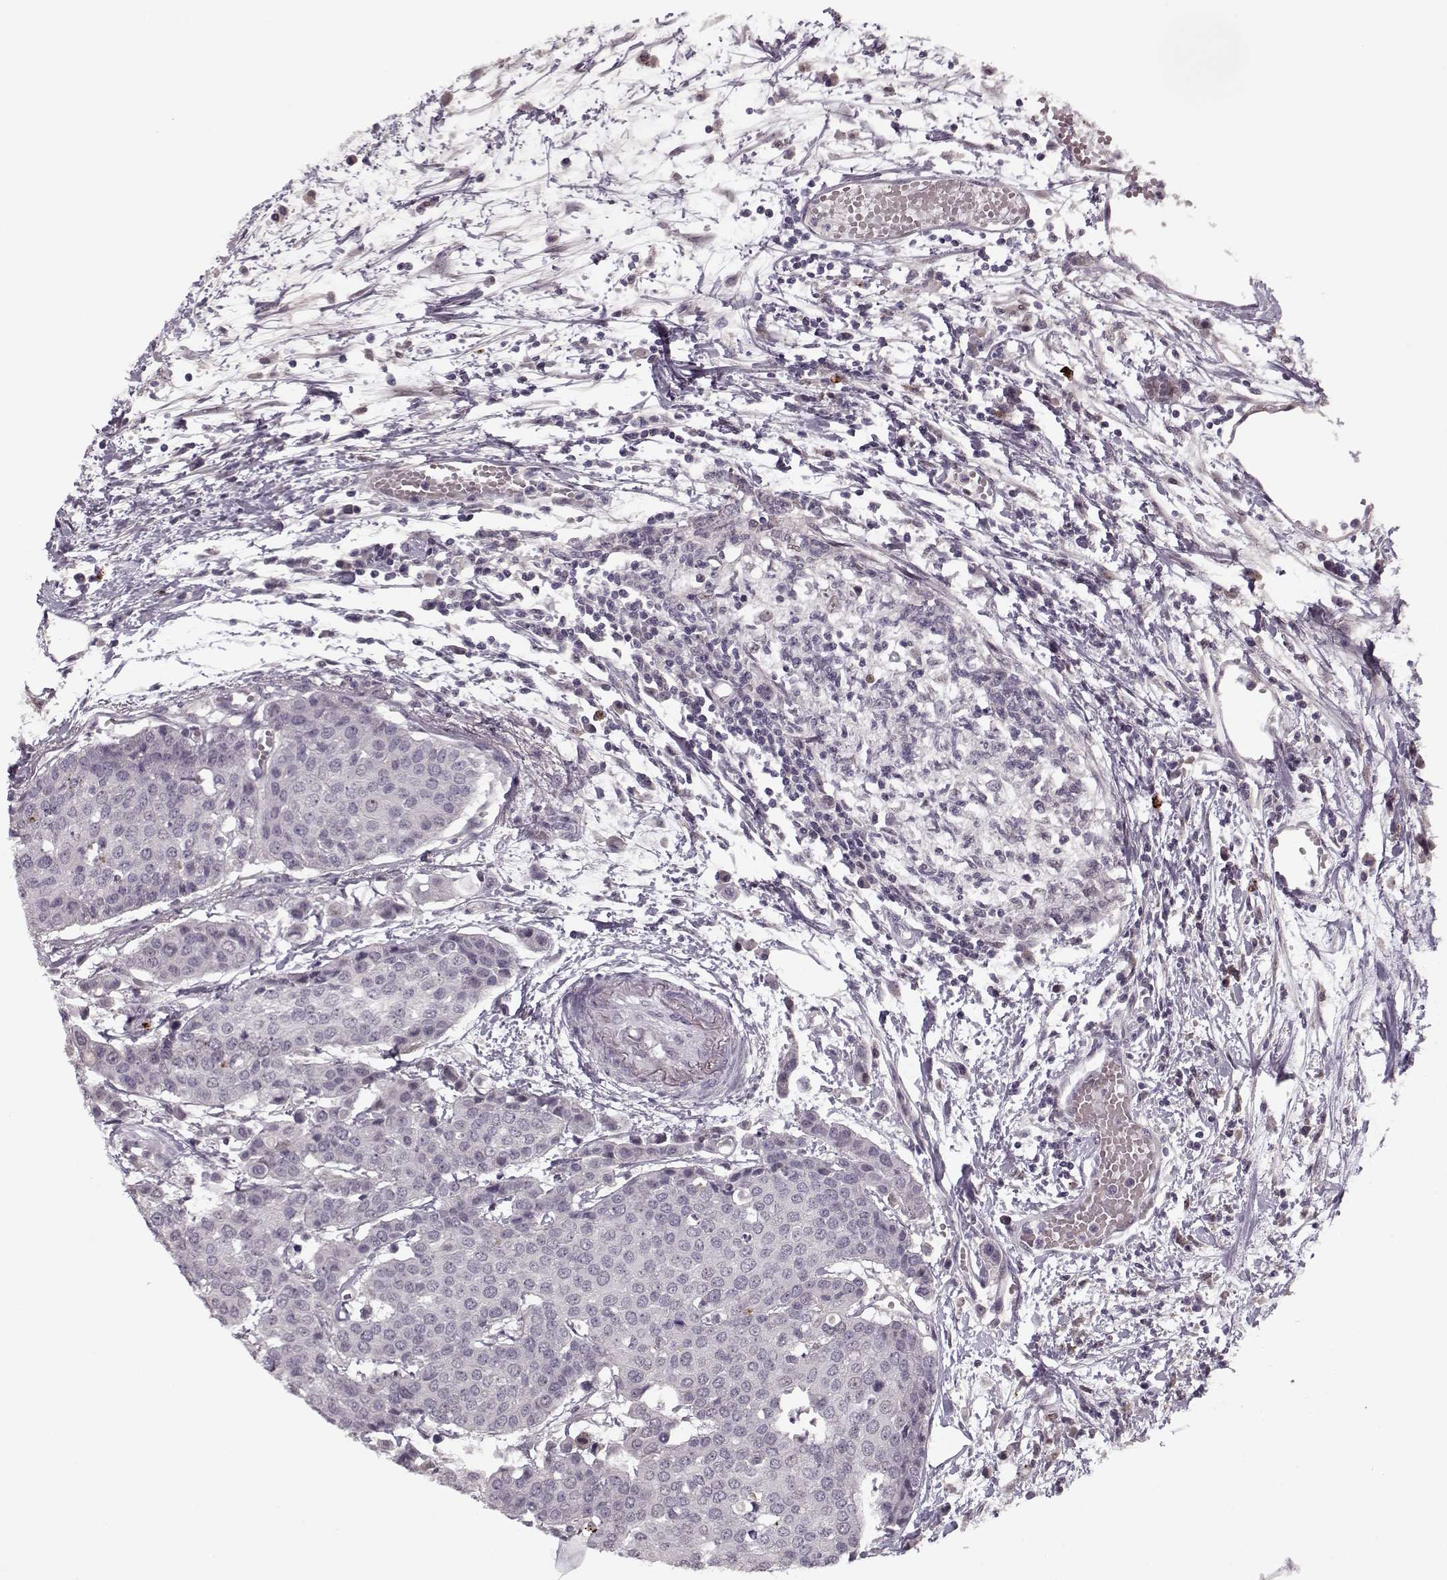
{"staining": {"intensity": "negative", "quantity": "none", "location": "none"}, "tissue": "carcinoid", "cell_type": "Tumor cells", "image_type": "cancer", "snomed": [{"axis": "morphology", "description": "Carcinoid, malignant, NOS"}, {"axis": "topography", "description": "Colon"}], "caption": "Carcinoid (malignant) stained for a protein using IHC reveals no expression tumor cells.", "gene": "DNAI3", "patient": {"sex": "male", "age": 81}}